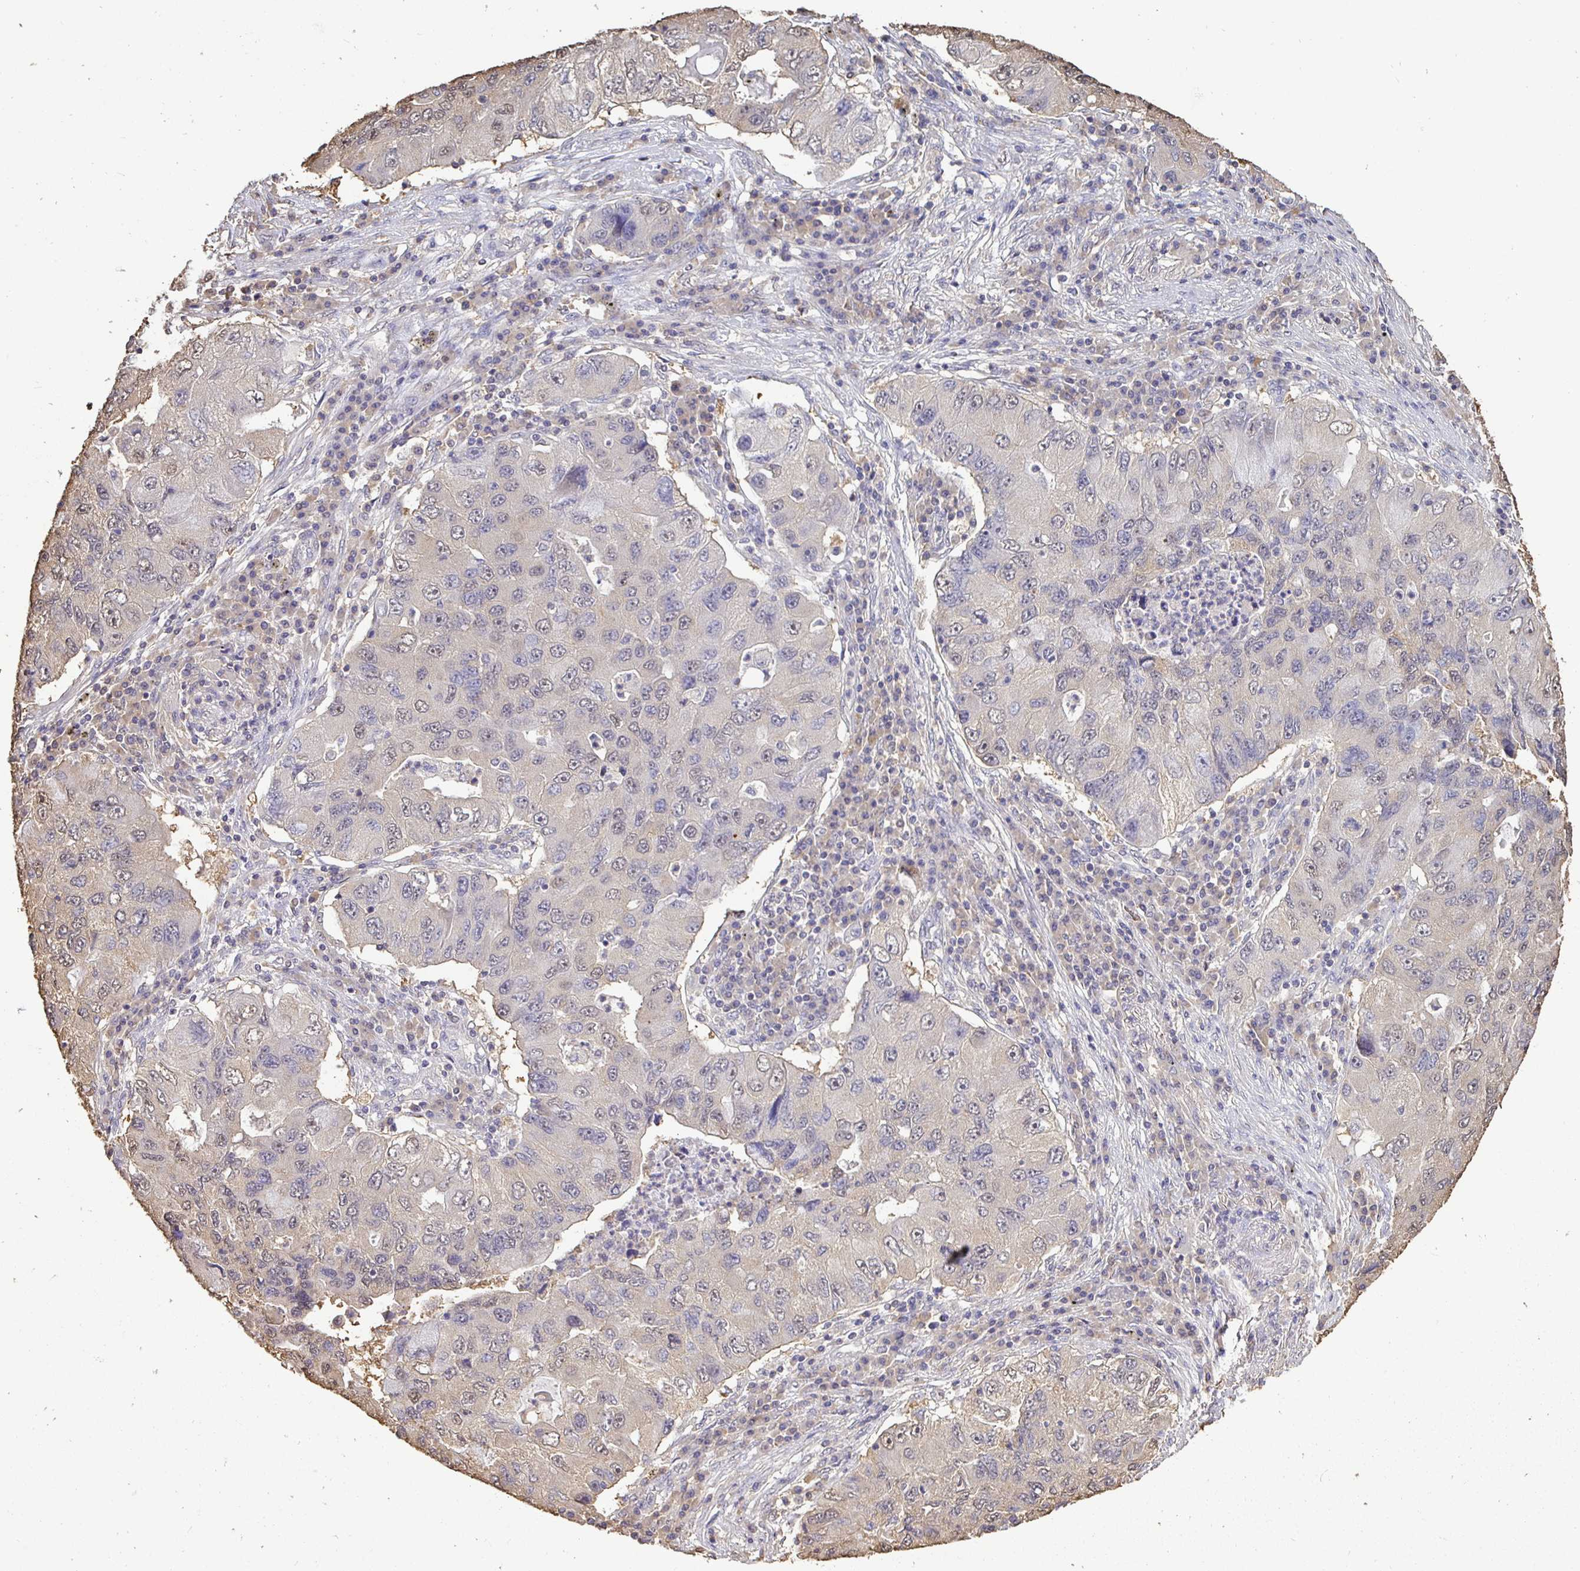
{"staining": {"intensity": "negative", "quantity": "none", "location": "none"}, "tissue": "lung cancer", "cell_type": "Tumor cells", "image_type": "cancer", "snomed": [{"axis": "morphology", "description": "Adenocarcinoma, NOS"}, {"axis": "morphology", "description": "Adenocarcinoma, metastatic, NOS"}, {"axis": "topography", "description": "Lymph node"}, {"axis": "topography", "description": "Lung"}], "caption": "A micrograph of human metastatic adenocarcinoma (lung) is negative for staining in tumor cells. Brightfield microscopy of immunohistochemistry (IHC) stained with DAB (brown) and hematoxylin (blue), captured at high magnification.", "gene": "MAPK8IP3", "patient": {"sex": "female", "age": 54}}